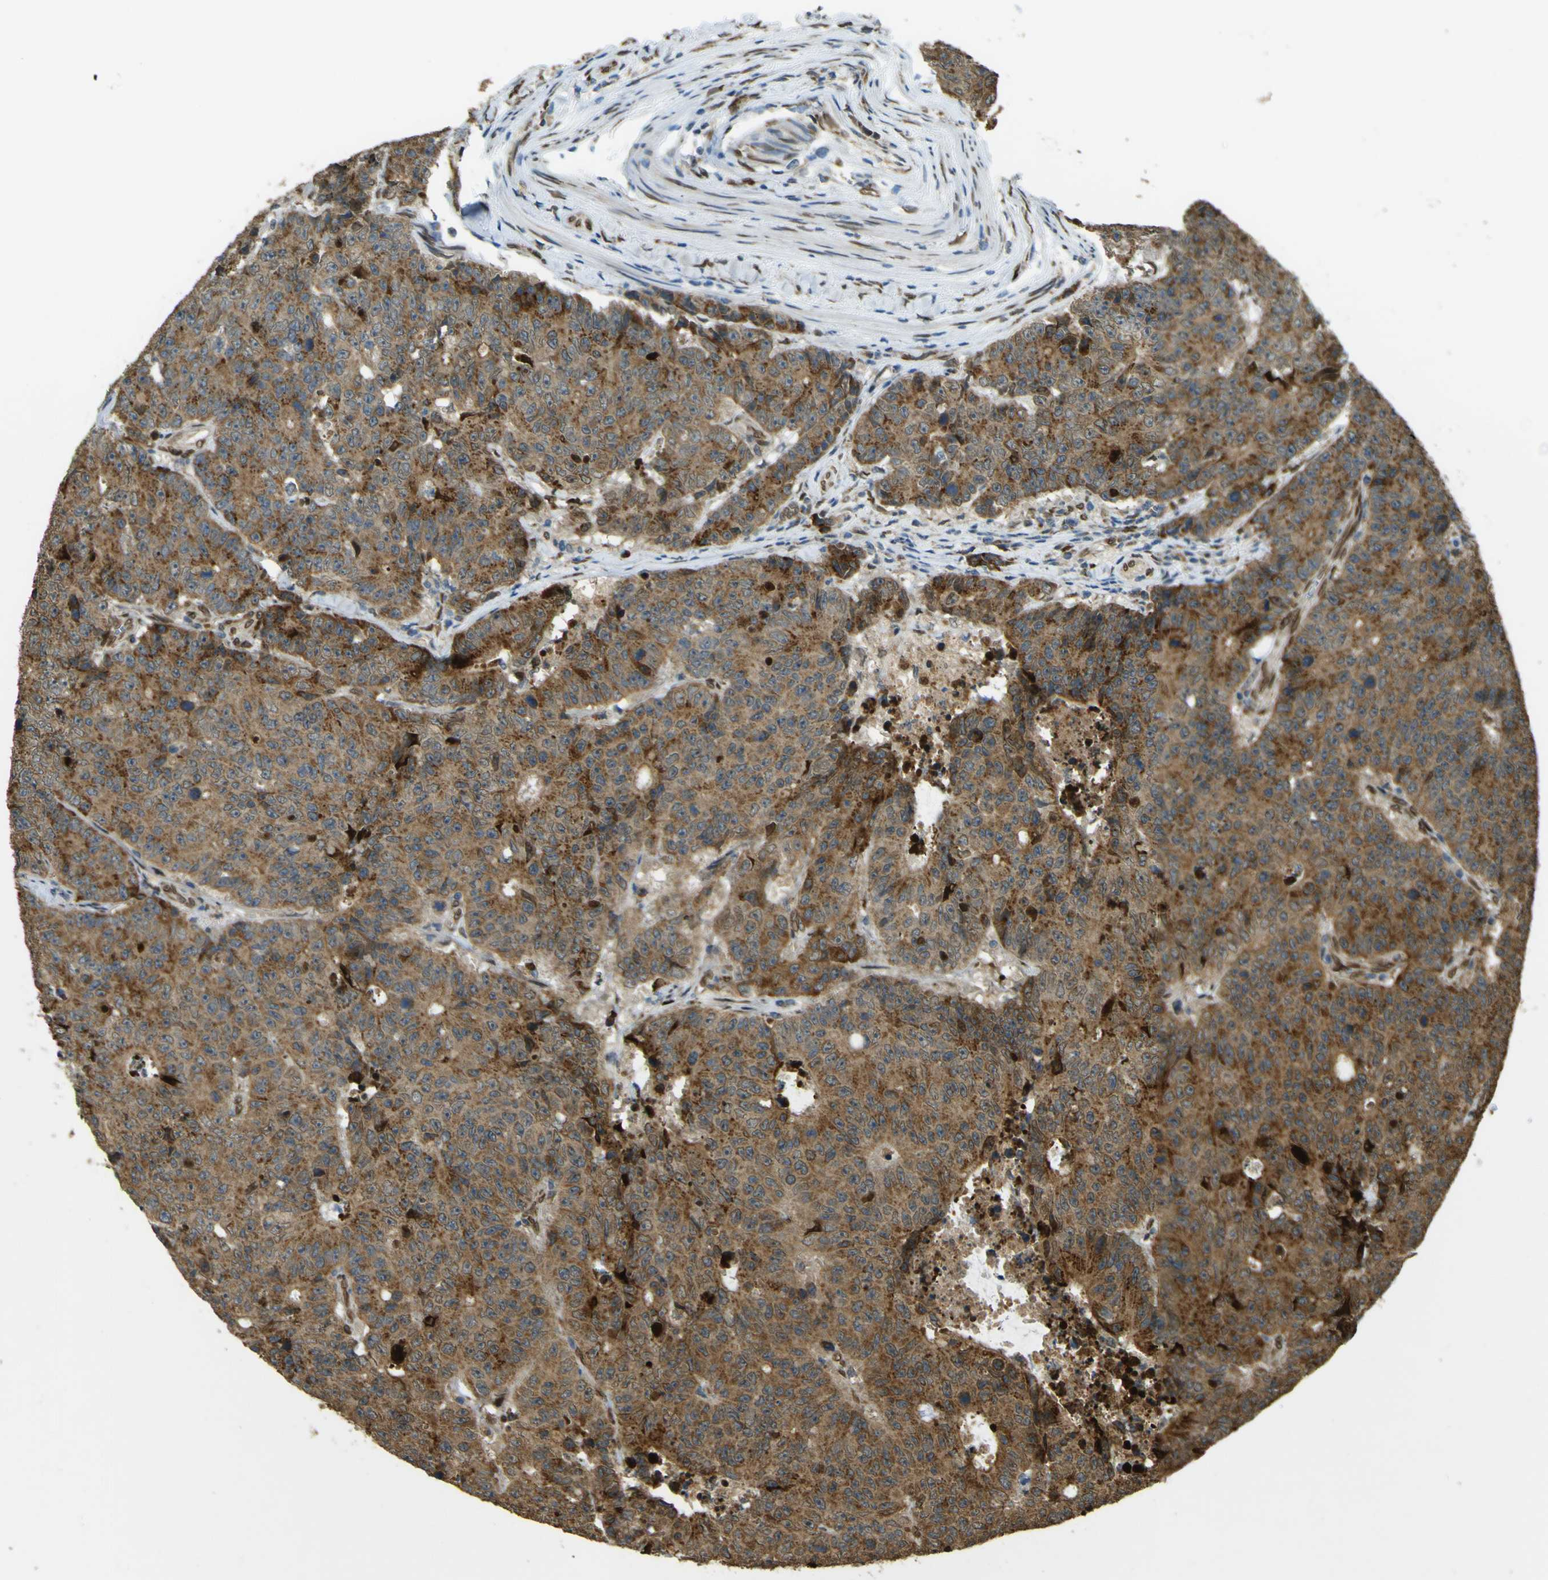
{"staining": {"intensity": "moderate", "quantity": ">75%", "location": "cytoplasmic/membranous"}, "tissue": "colorectal cancer", "cell_type": "Tumor cells", "image_type": "cancer", "snomed": [{"axis": "morphology", "description": "Adenocarcinoma, NOS"}, {"axis": "topography", "description": "Colon"}], "caption": "Immunohistochemistry (IHC) image of human colorectal adenocarcinoma stained for a protein (brown), which demonstrates medium levels of moderate cytoplasmic/membranous expression in approximately >75% of tumor cells.", "gene": "GALNT1", "patient": {"sex": "female", "age": 86}}